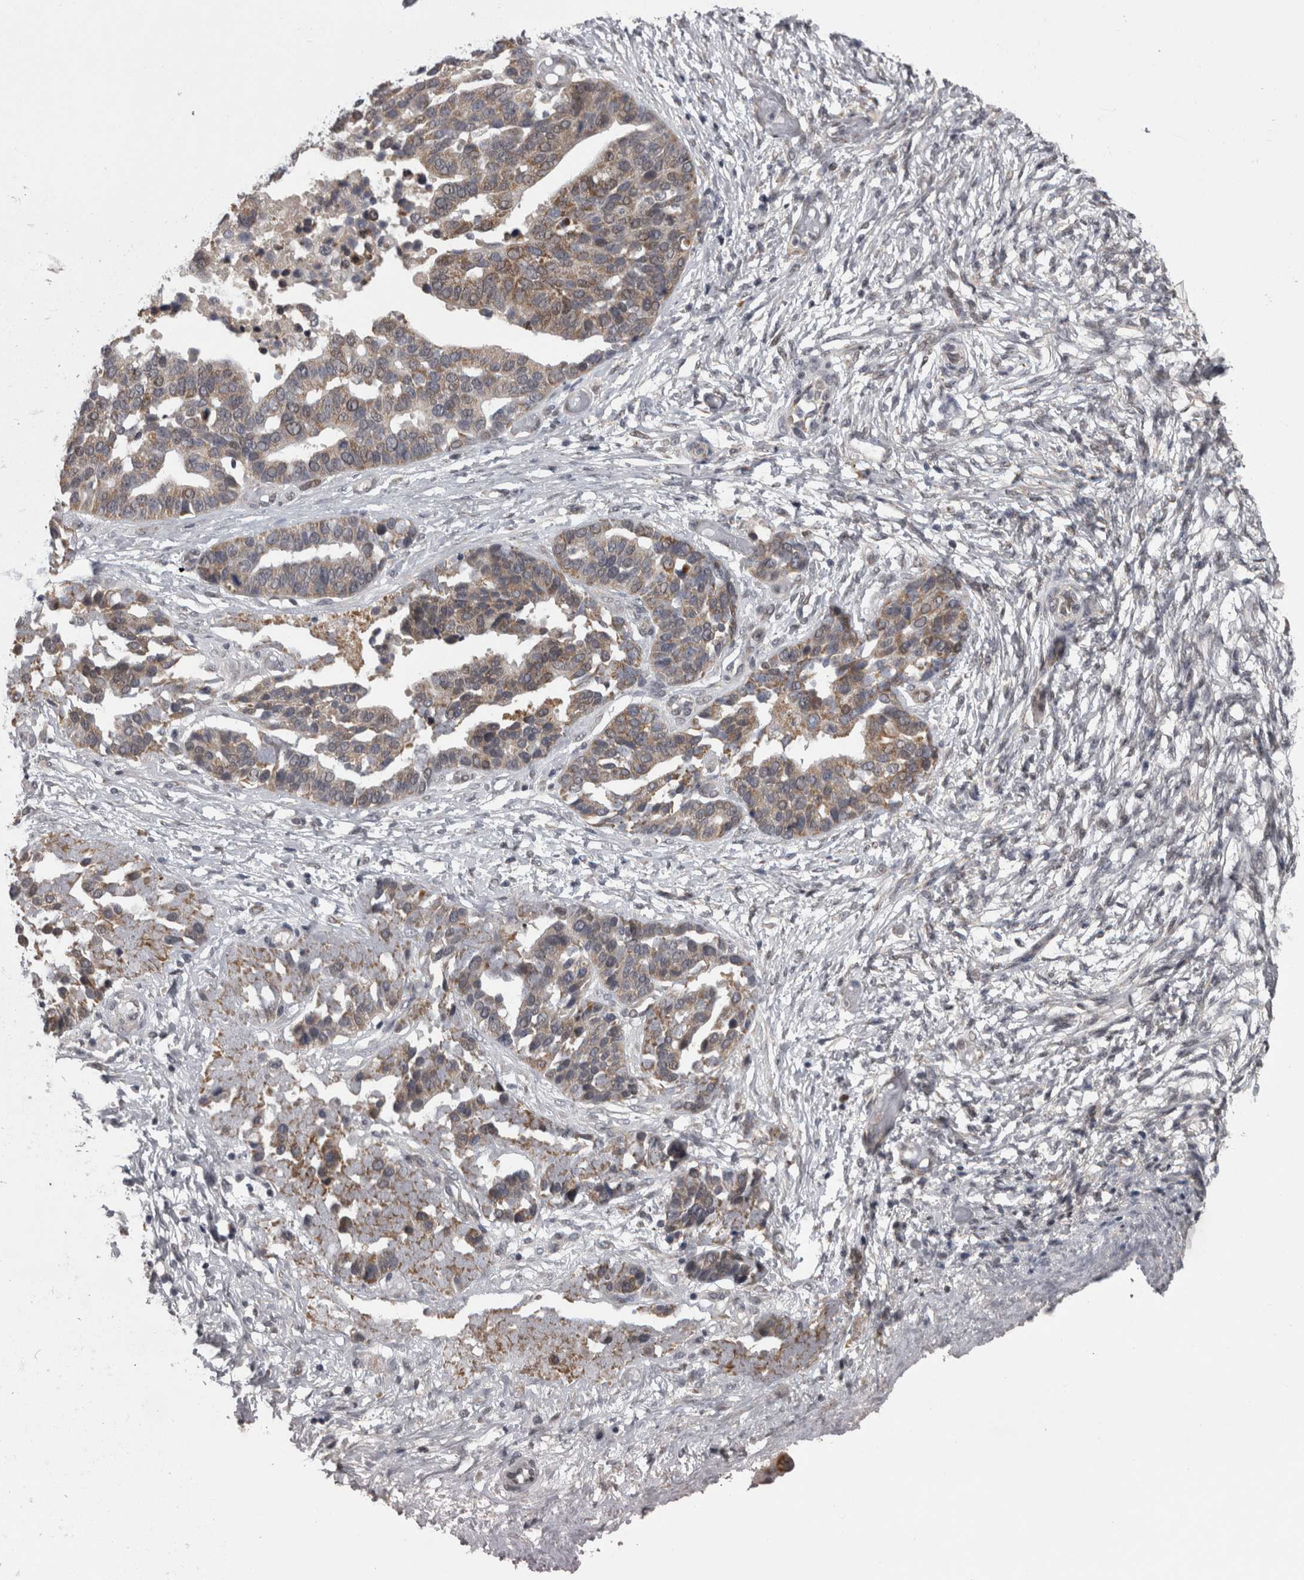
{"staining": {"intensity": "moderate", "quantity": ">75%", "location": "cytoplasmic/membranous"}, "tissue": "ovarian cancer", "cell_type": "Tumor cells", "image_type": "cancer", "snomed": [{"axis": "morphology", "description": "Cystadenocarcinoma, serous, NOS"}, {"axis": "topography", "description": "Ovary"}], "caption": "Brown immunohistochemical staining in human ovarian cancer shows moderate cytoplasmic/membranous positivity in about >75% of tumor cells.", "gene": "DBT", "patient": {"sex": "female", "age": 44}}